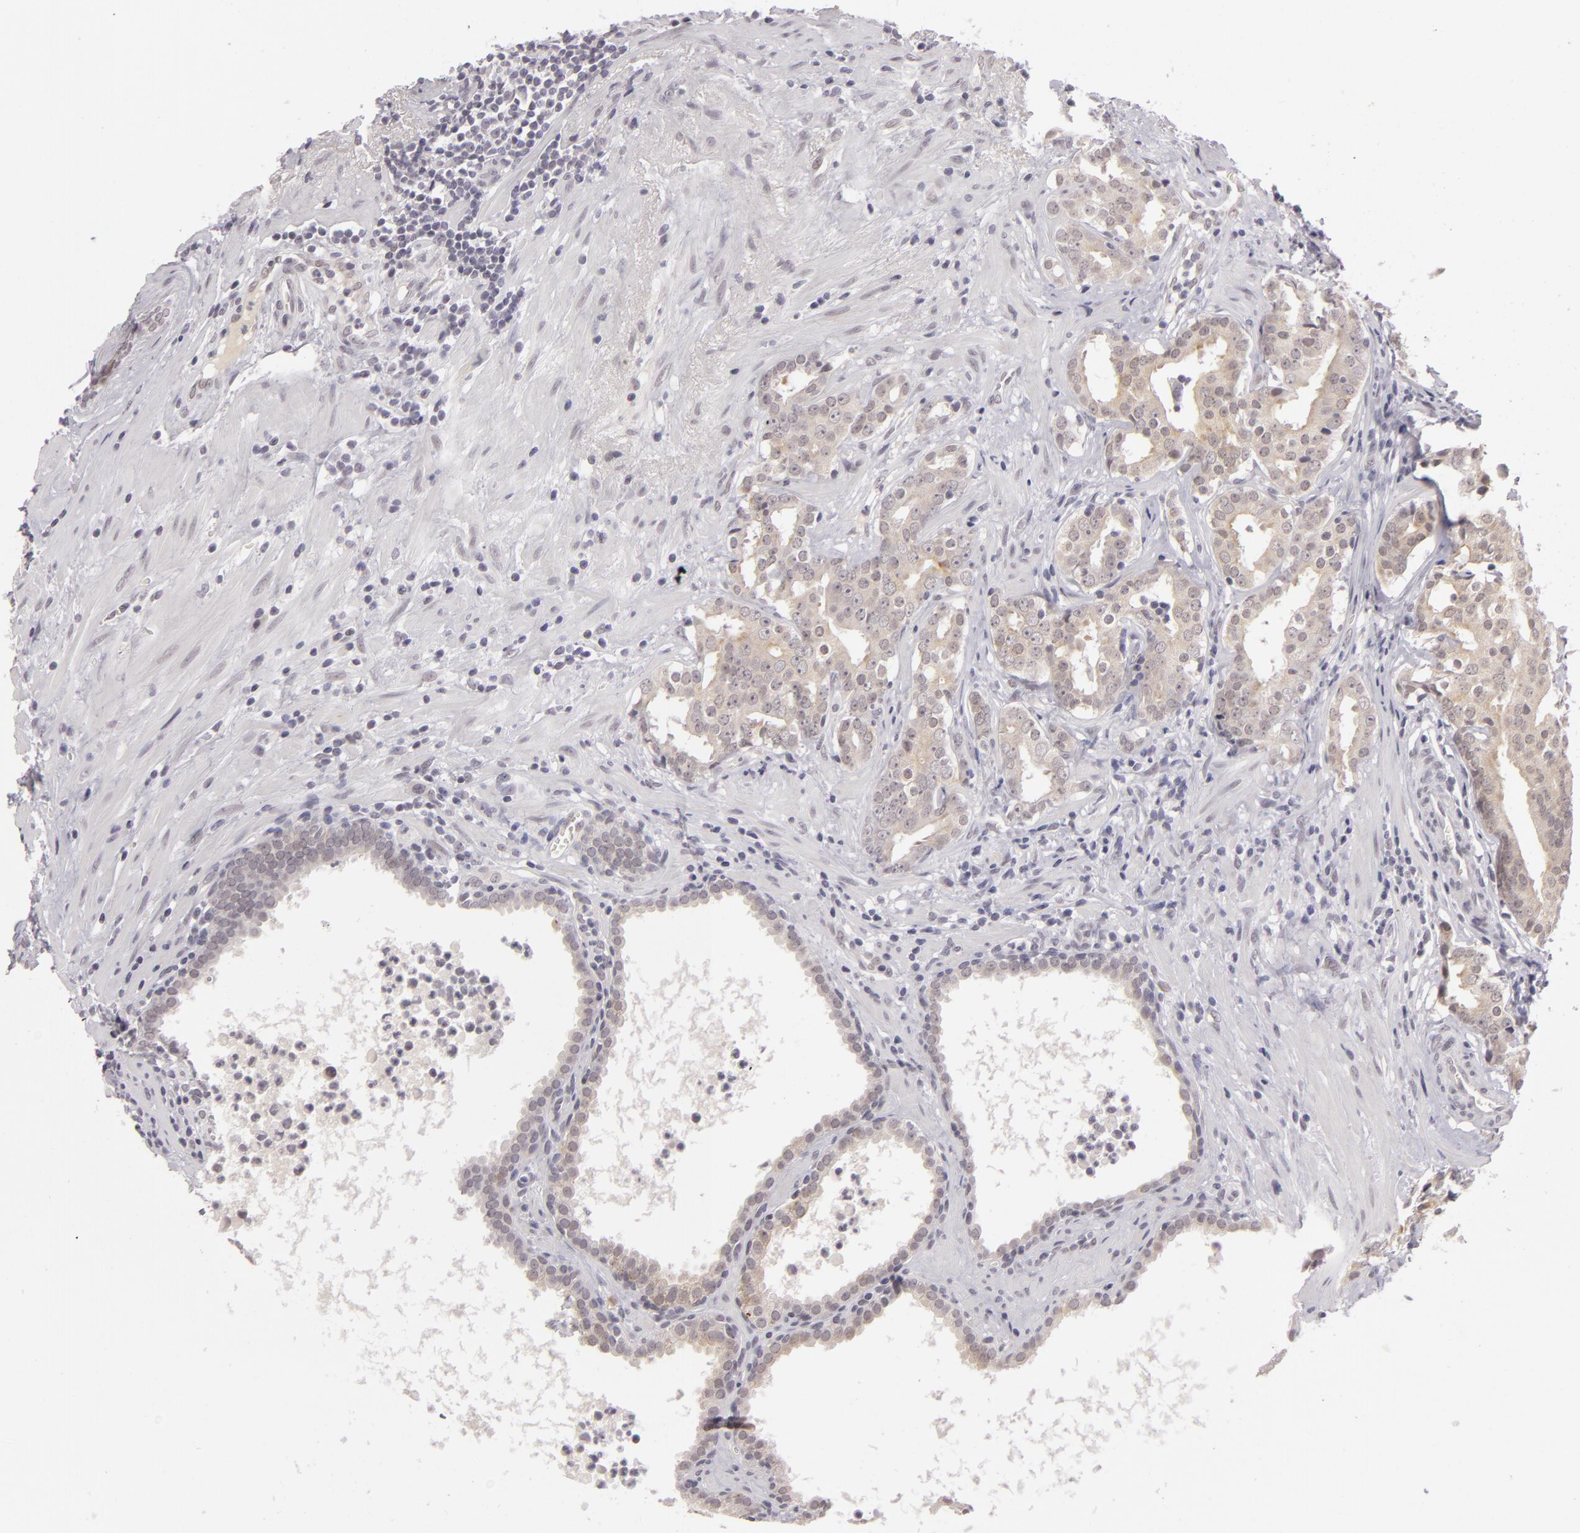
{"staining": {"intensity": "weak", "quantity": "25%-75%", "location": "cytoplasmic/membranous"}, "tissue": "prostate cancer", "cell_type": "Tumor cells", "image_type": "cancer", "snomed": [{"axis": "morphology", "description": "Adenocarcinoma, Low grade"}, {"axis": "topography", "description": "Prostate"}], "caption": "There is low levels of weak cytoplasmic/membranous positivity in tumor cells of prostate cancer (low-grade adenocarcinoma), as demonstrated by immunohistochemical staining (brown color).", "gene": "ZNF205", "patient": {"sex": "male", "age": 59}}